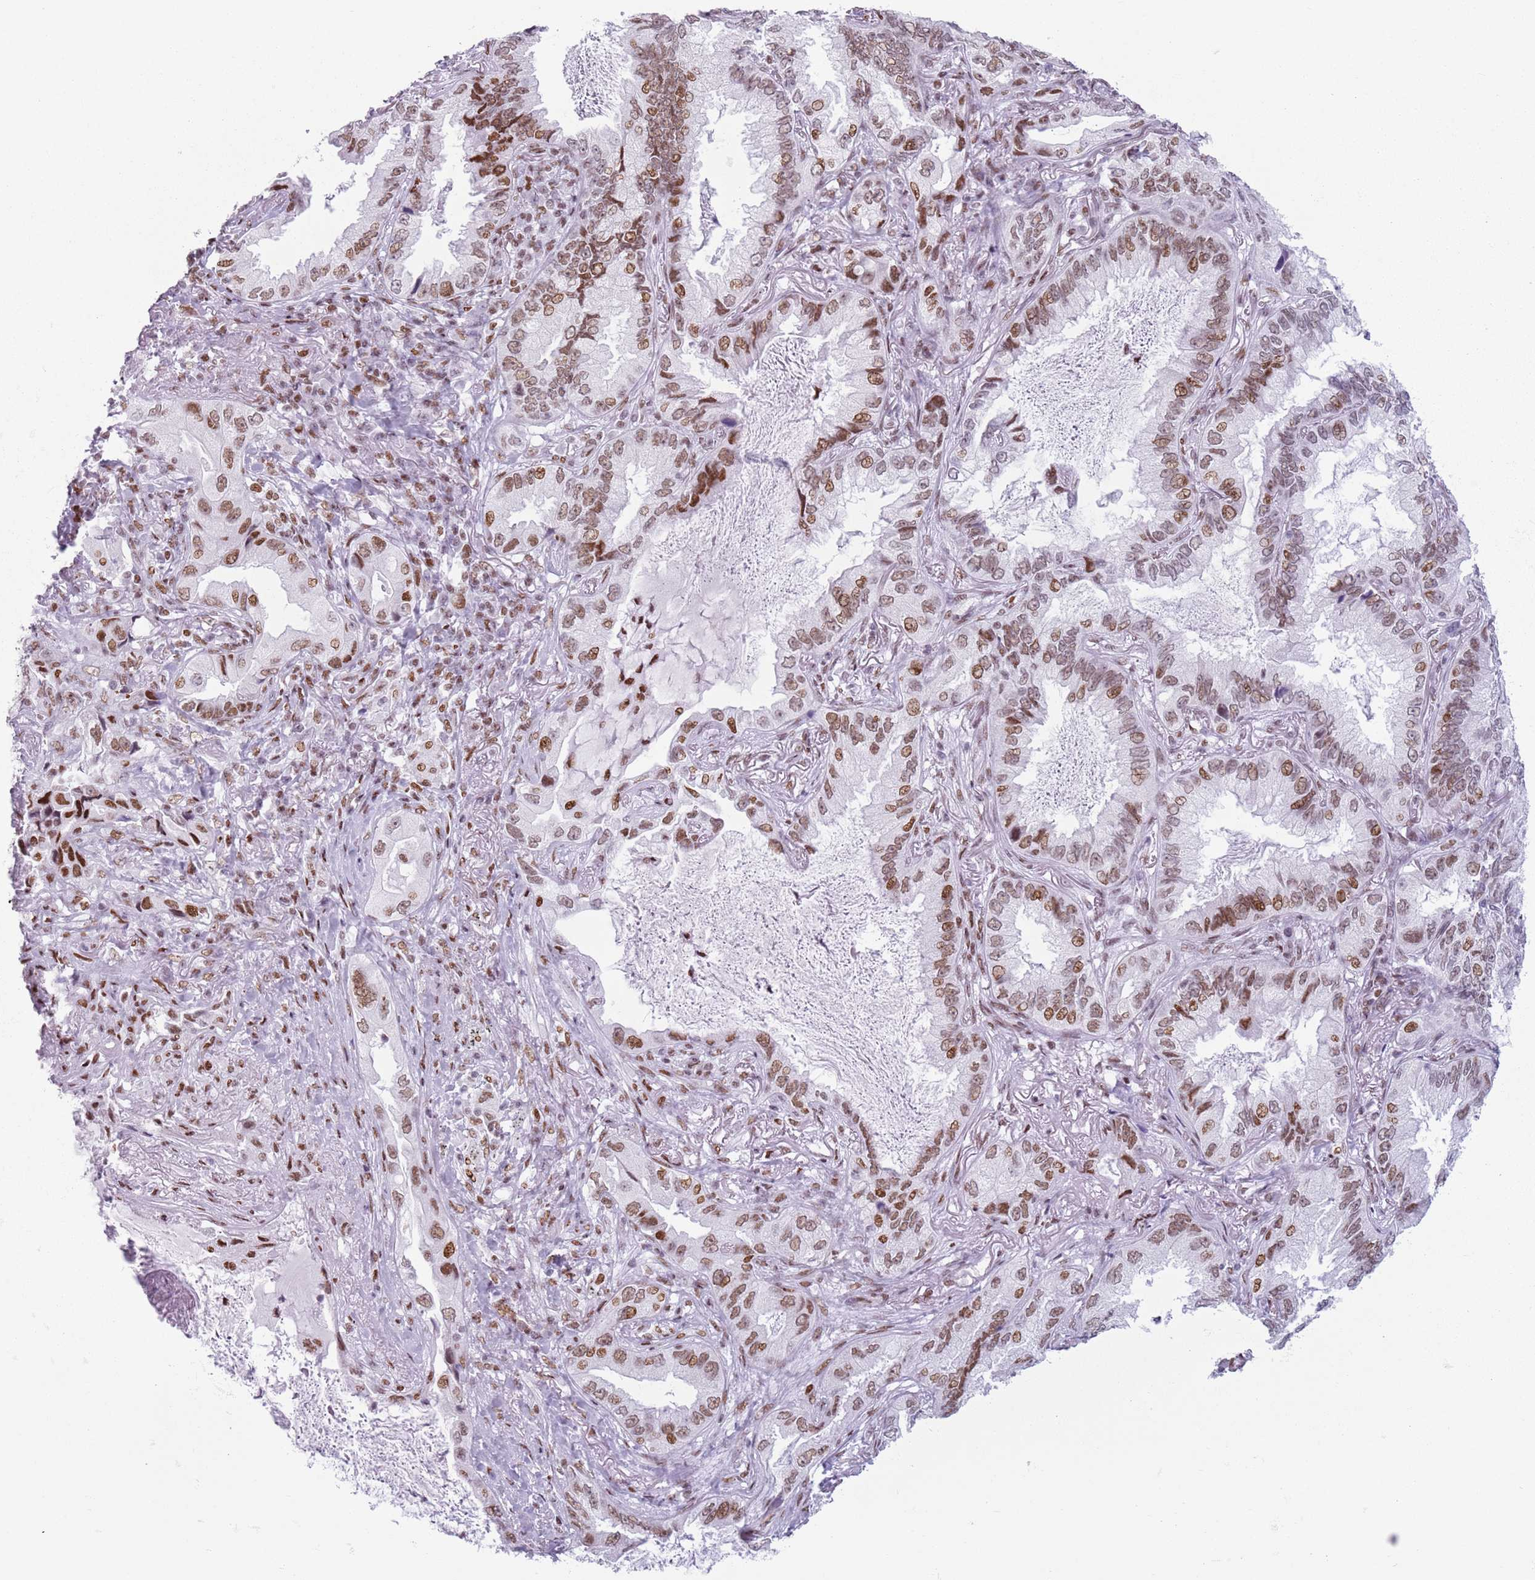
{"staining": {"intensity": "moderate", "quantity": ">75%", "location": "nuclear"}, "tissue": "lung cancer", "cell_type": "Tumor cells", "image_type": "cancer", "snomed": [{"axis": "morphology", "description": "Adenocarcinoma, NOS"}, {"axis": "topography", "description": "Lung"}], "caption": "Immunohistochemical staining of lung adenocarcinoma demonstrates medium levels of moderate nuclear positivity in about >75% of tumor cells. The staining is performed using DAB (3,3'-diaminobenzidine) brown chromogen to label protein expression. The nuclei are counter-stained blue using hematoxylin.", "gene": "FAM104B", "patient": {"sex": "female", "age": 69}}